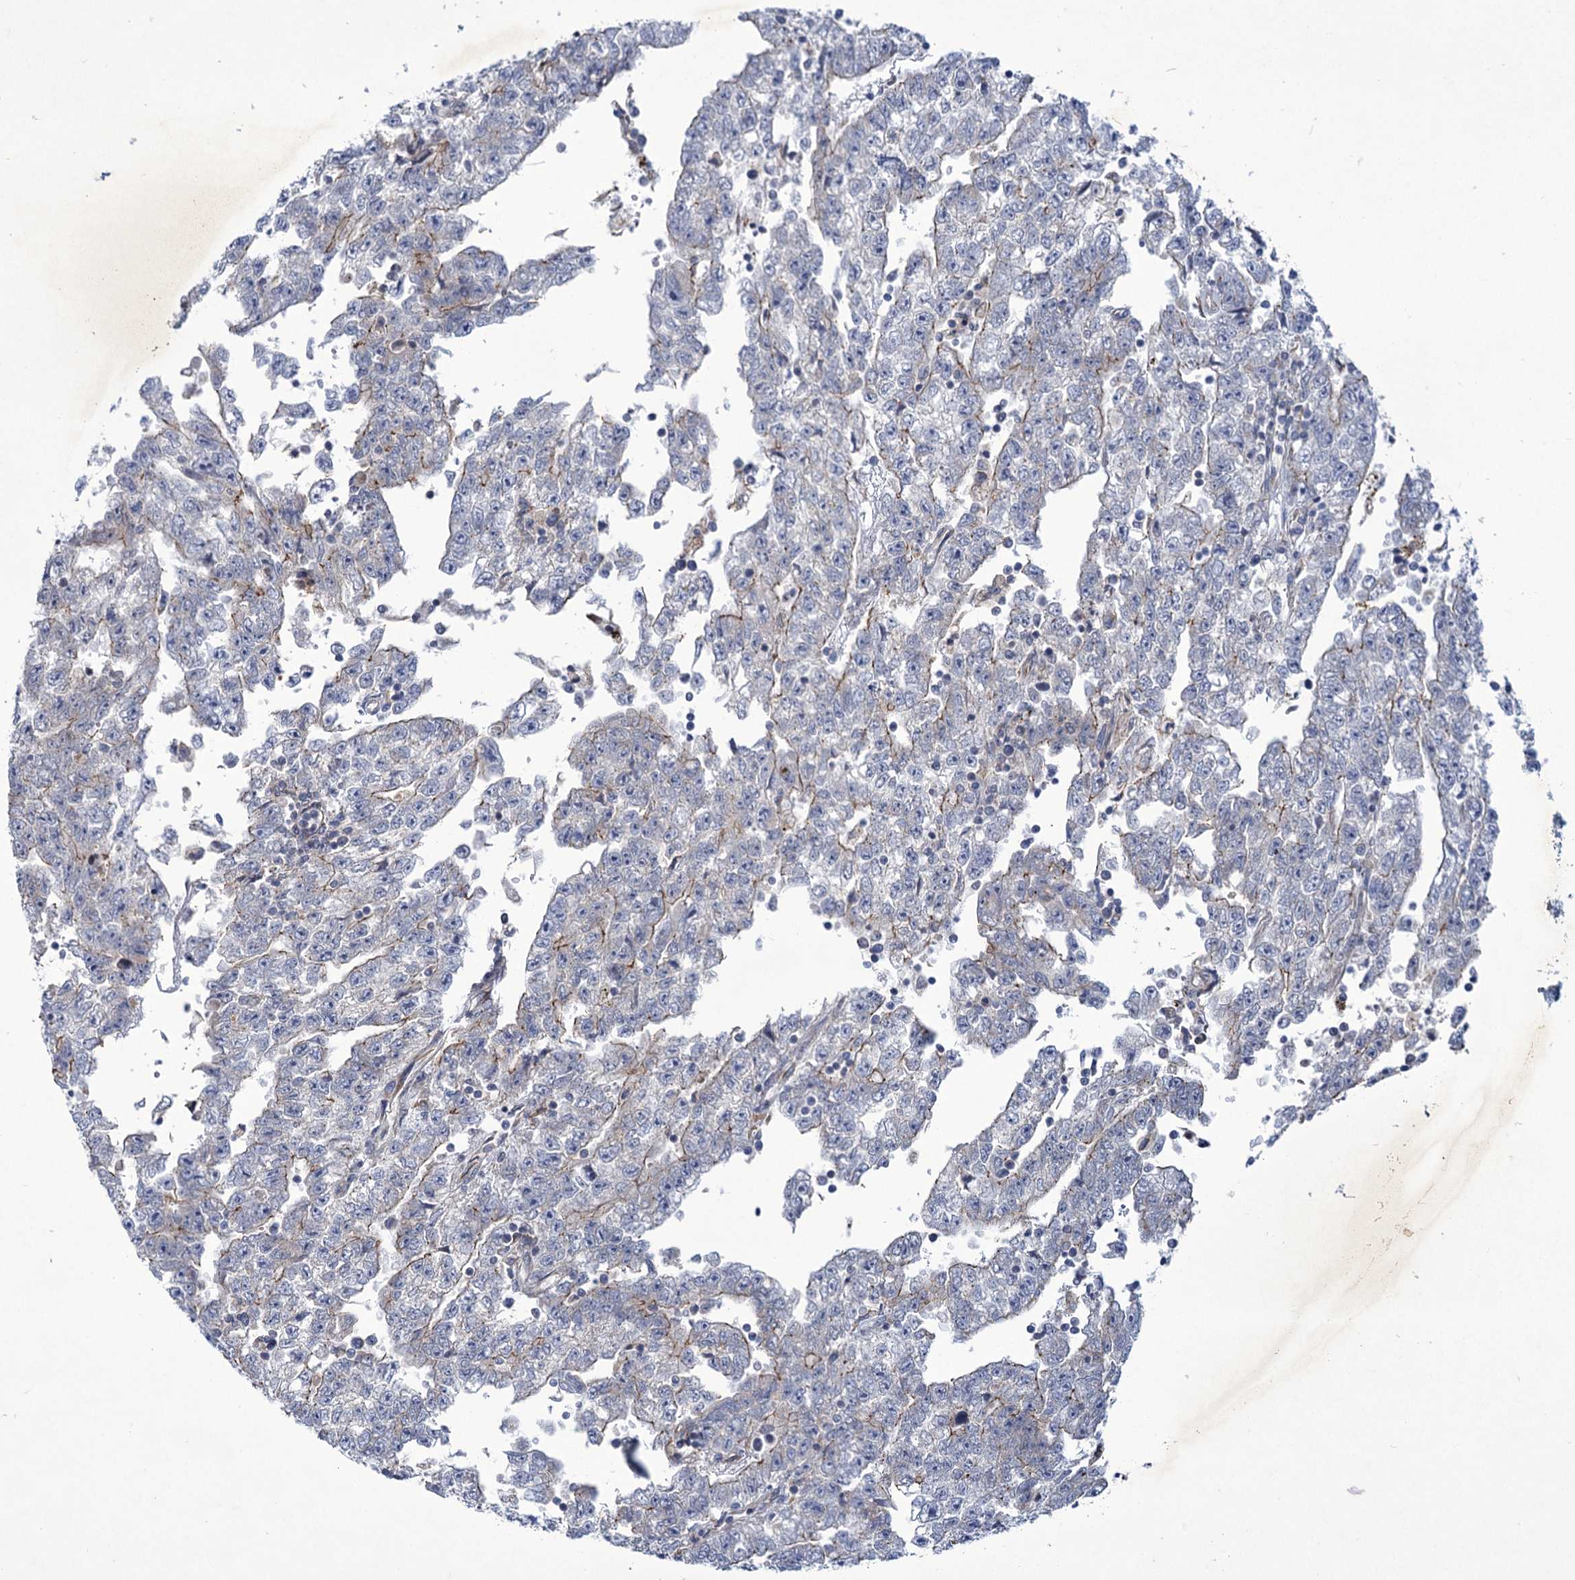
{"staining": {"intensity": "moderate", "quantity": "<25%", "location": "cytoplasmic/membranous"}, "tissue": "testis cancer", "cell_type": "Tumor cells", "image_type": "cancer", "snomed": [{"axis": "morphology", "description": "Carcinoma, Embryonal, NOS"}, {"axis": "topography", "description": "Testis"}], "caption": "Embryonal carcinoma (testis) stained with DAB (3,3'-diaminobenzidine) immunohistochemistry demonstrates low levels of moderate cytoplasmic/membranous positivity in about <25% of tumor cells.", "gene": "MBLAC2", "patient": {"sex": "male", "age": 25}}